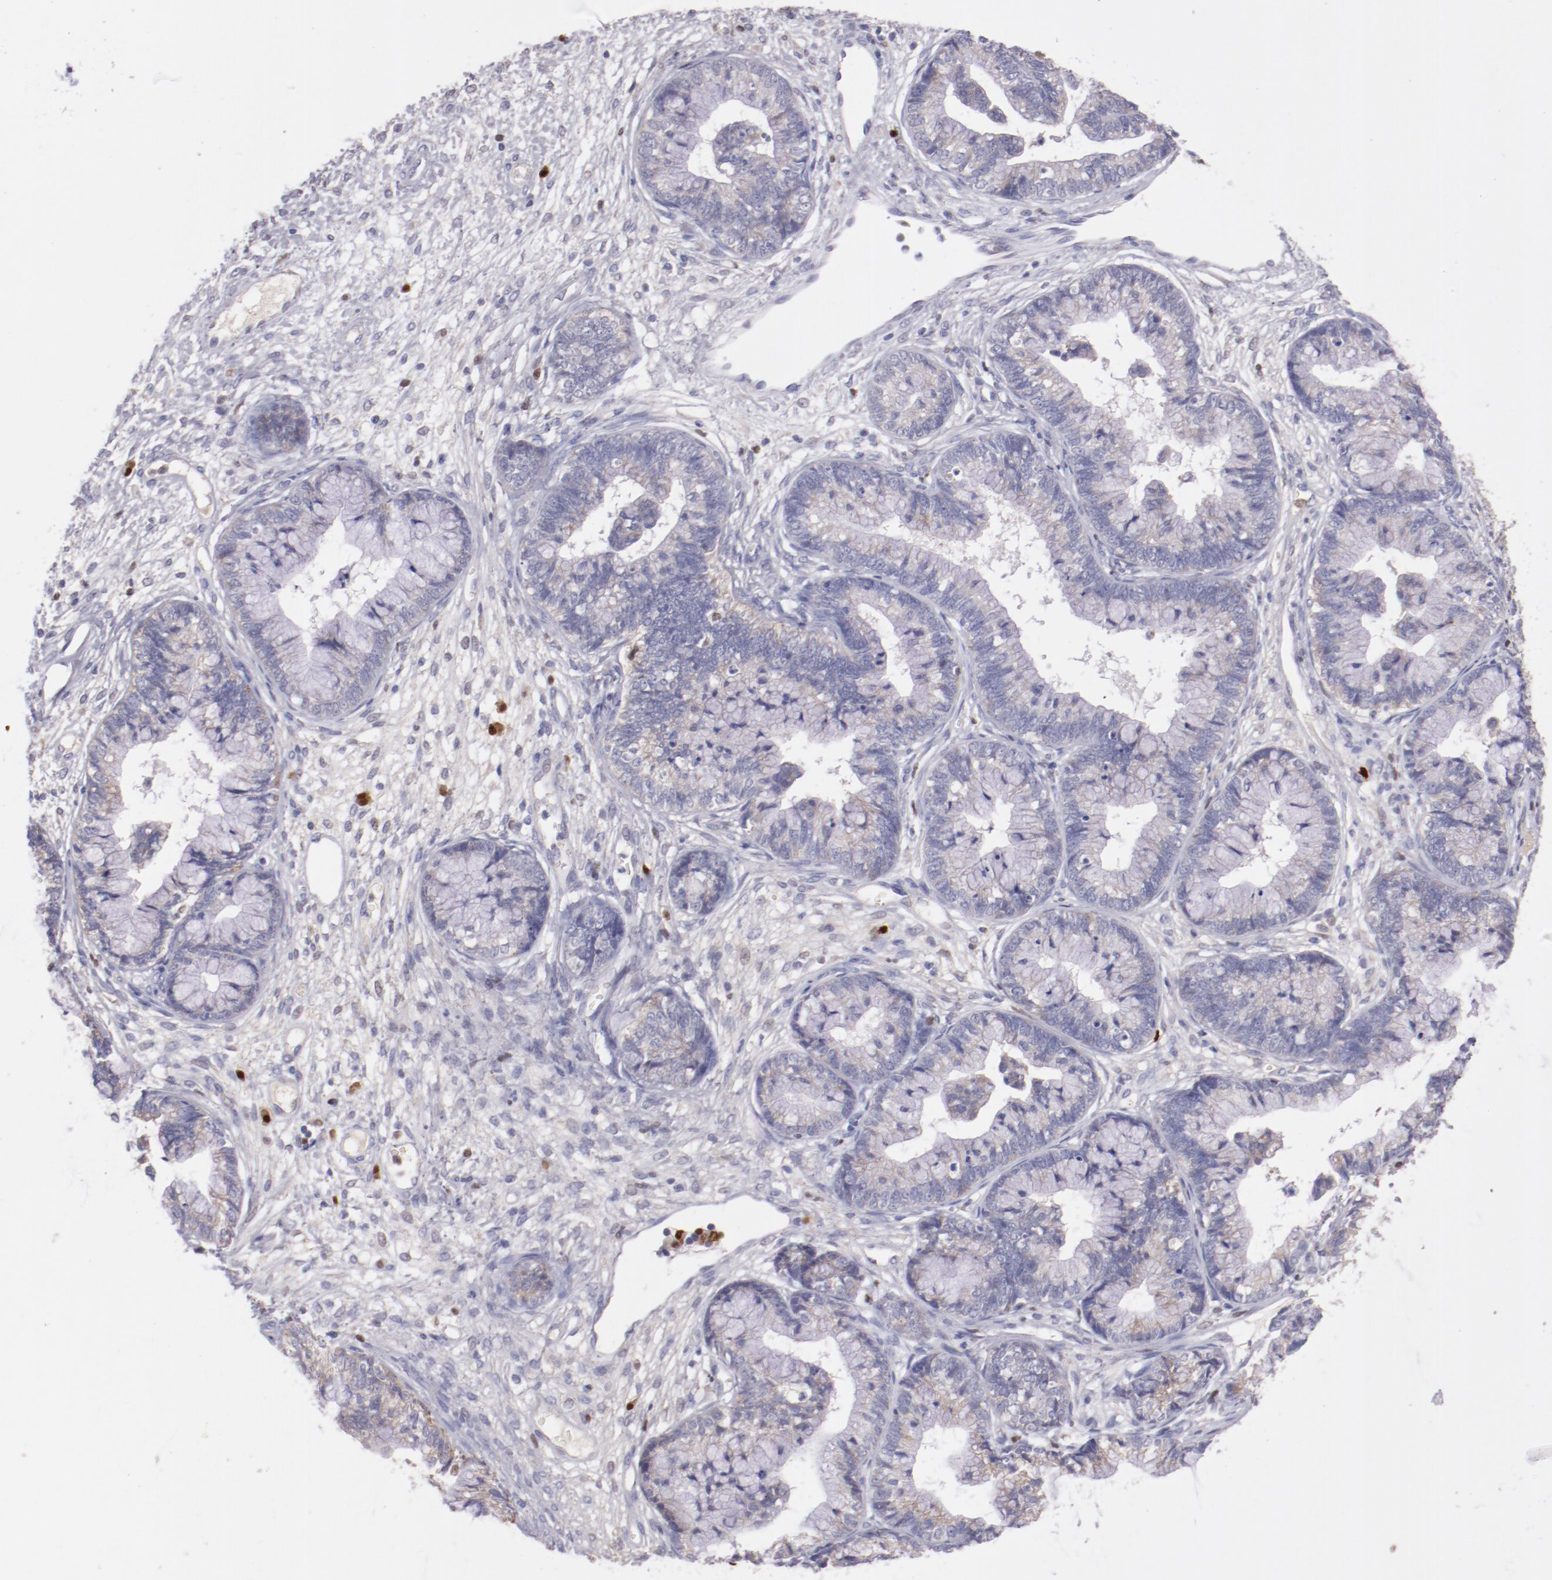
{"staining": {"intensity": "negative", "quantity": "none", "location": "none"}, "tissue": "cervical cancer", "cell_type": "Tumor cells", "image_type": "cancer", "snomed": [{"axis": "morphology", "description": "Adenocarcinoma, NOS"}, {"axis": "topography", "description": "Cervix"}], "caption": "A histopathology image of adenocarcinoma (cervical) stained for a protein reveals no brown staining in tumor cells.", "gene": "IRF8", "patient": {"sex": "female", "age": 44}}